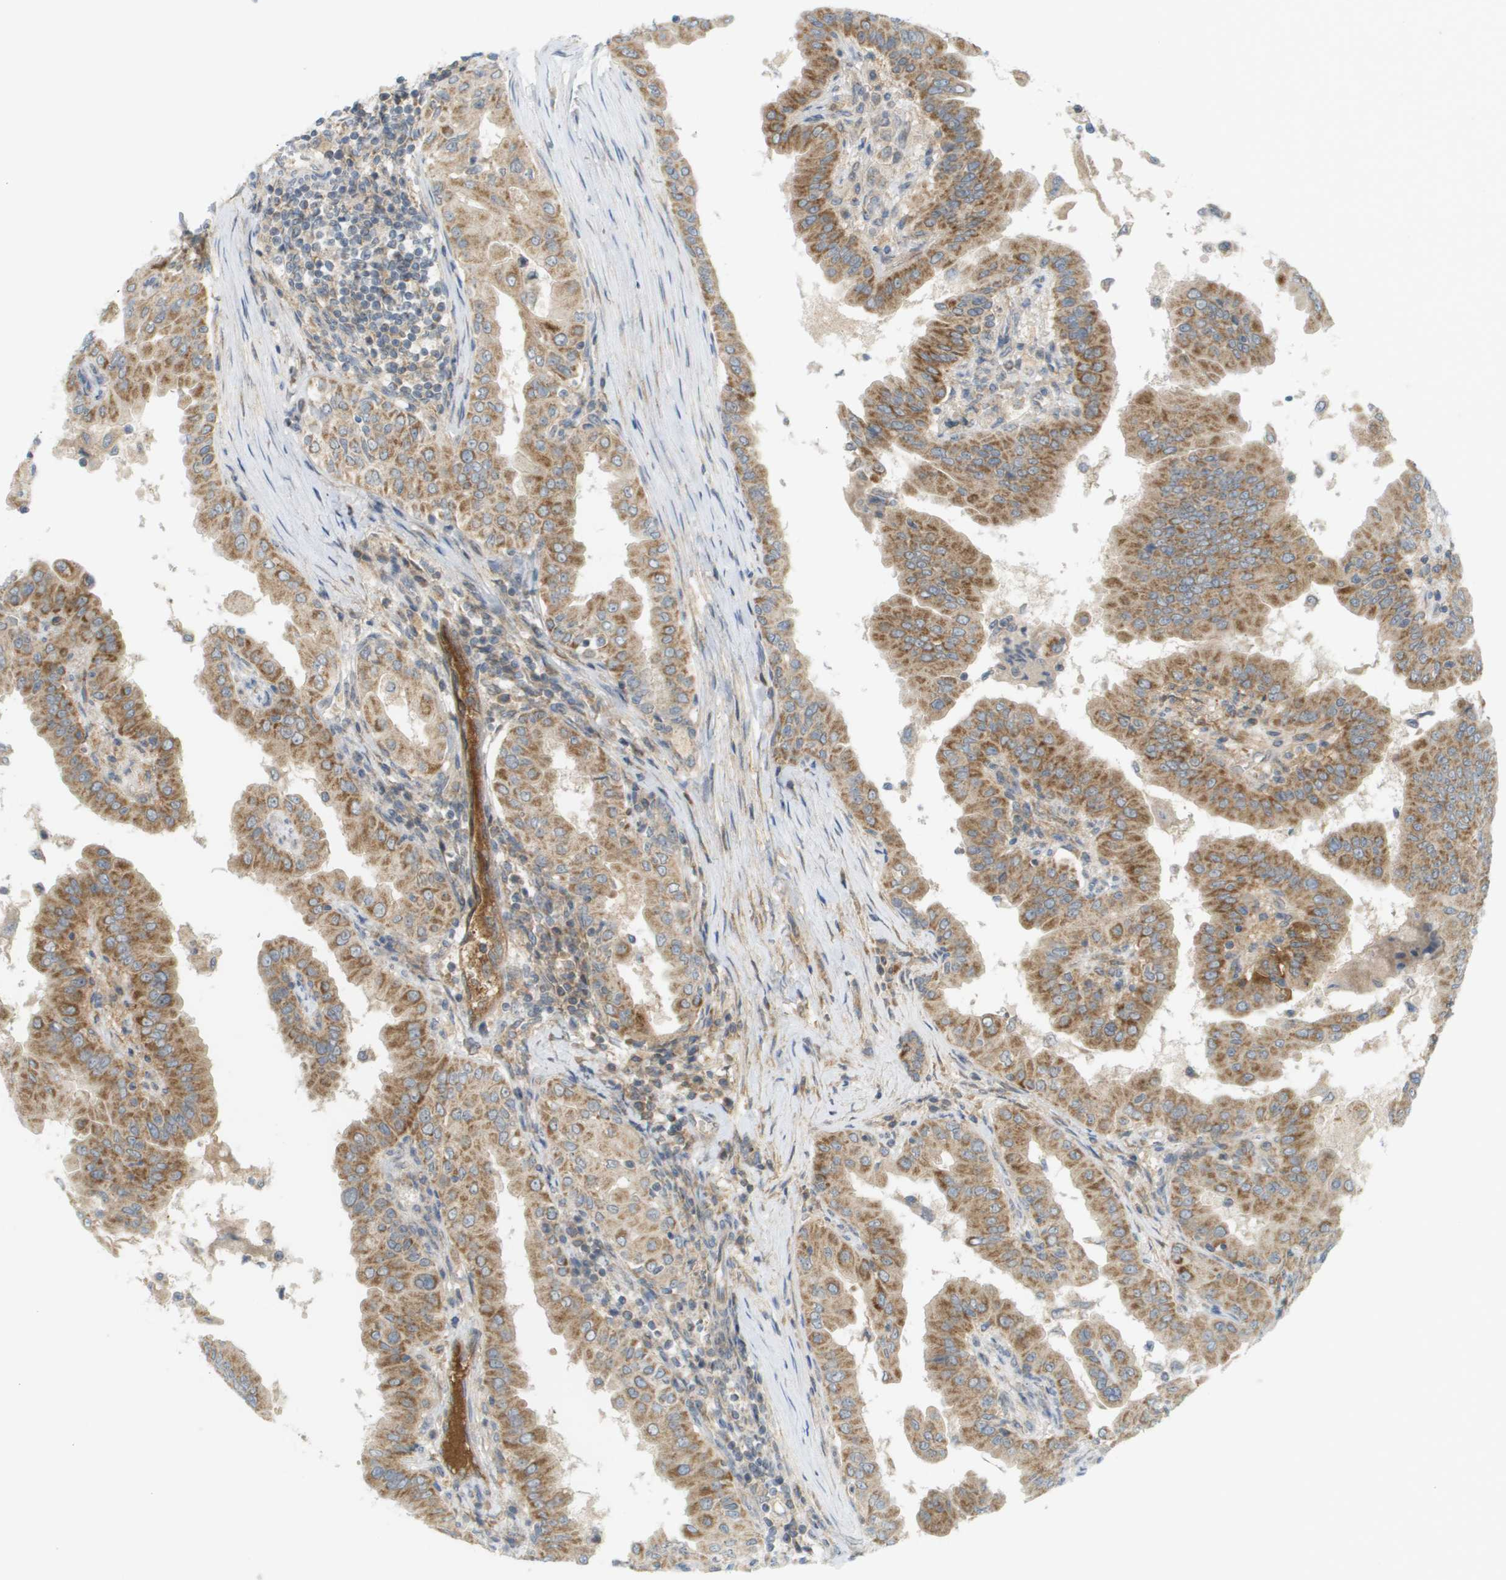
{"staining": {"intensity": "moderate", "quantity": ">75%", "location": "cytoplasmic/membranous"}, "tissue": "thyroid cancer", "cell_type": "Tumor cells", "image_type": "cancer", "snomed": [{"axis": "morphology", "description": "Papillary adenocarcinoma, NOS"}, {"axis": "topography", "description": "Thyroid gland"}], "caption": "Immunohistochemistry (IHC) image of thyroid cancer (papillary adenocarcinoma) stained for a protein (brown), which exhibits medium levels of moderate cytoplasmic/membranous staining in approximately >75% of tumor cells.", "gene": "PROC", "patient": {"sex": "male", "age": 33}}